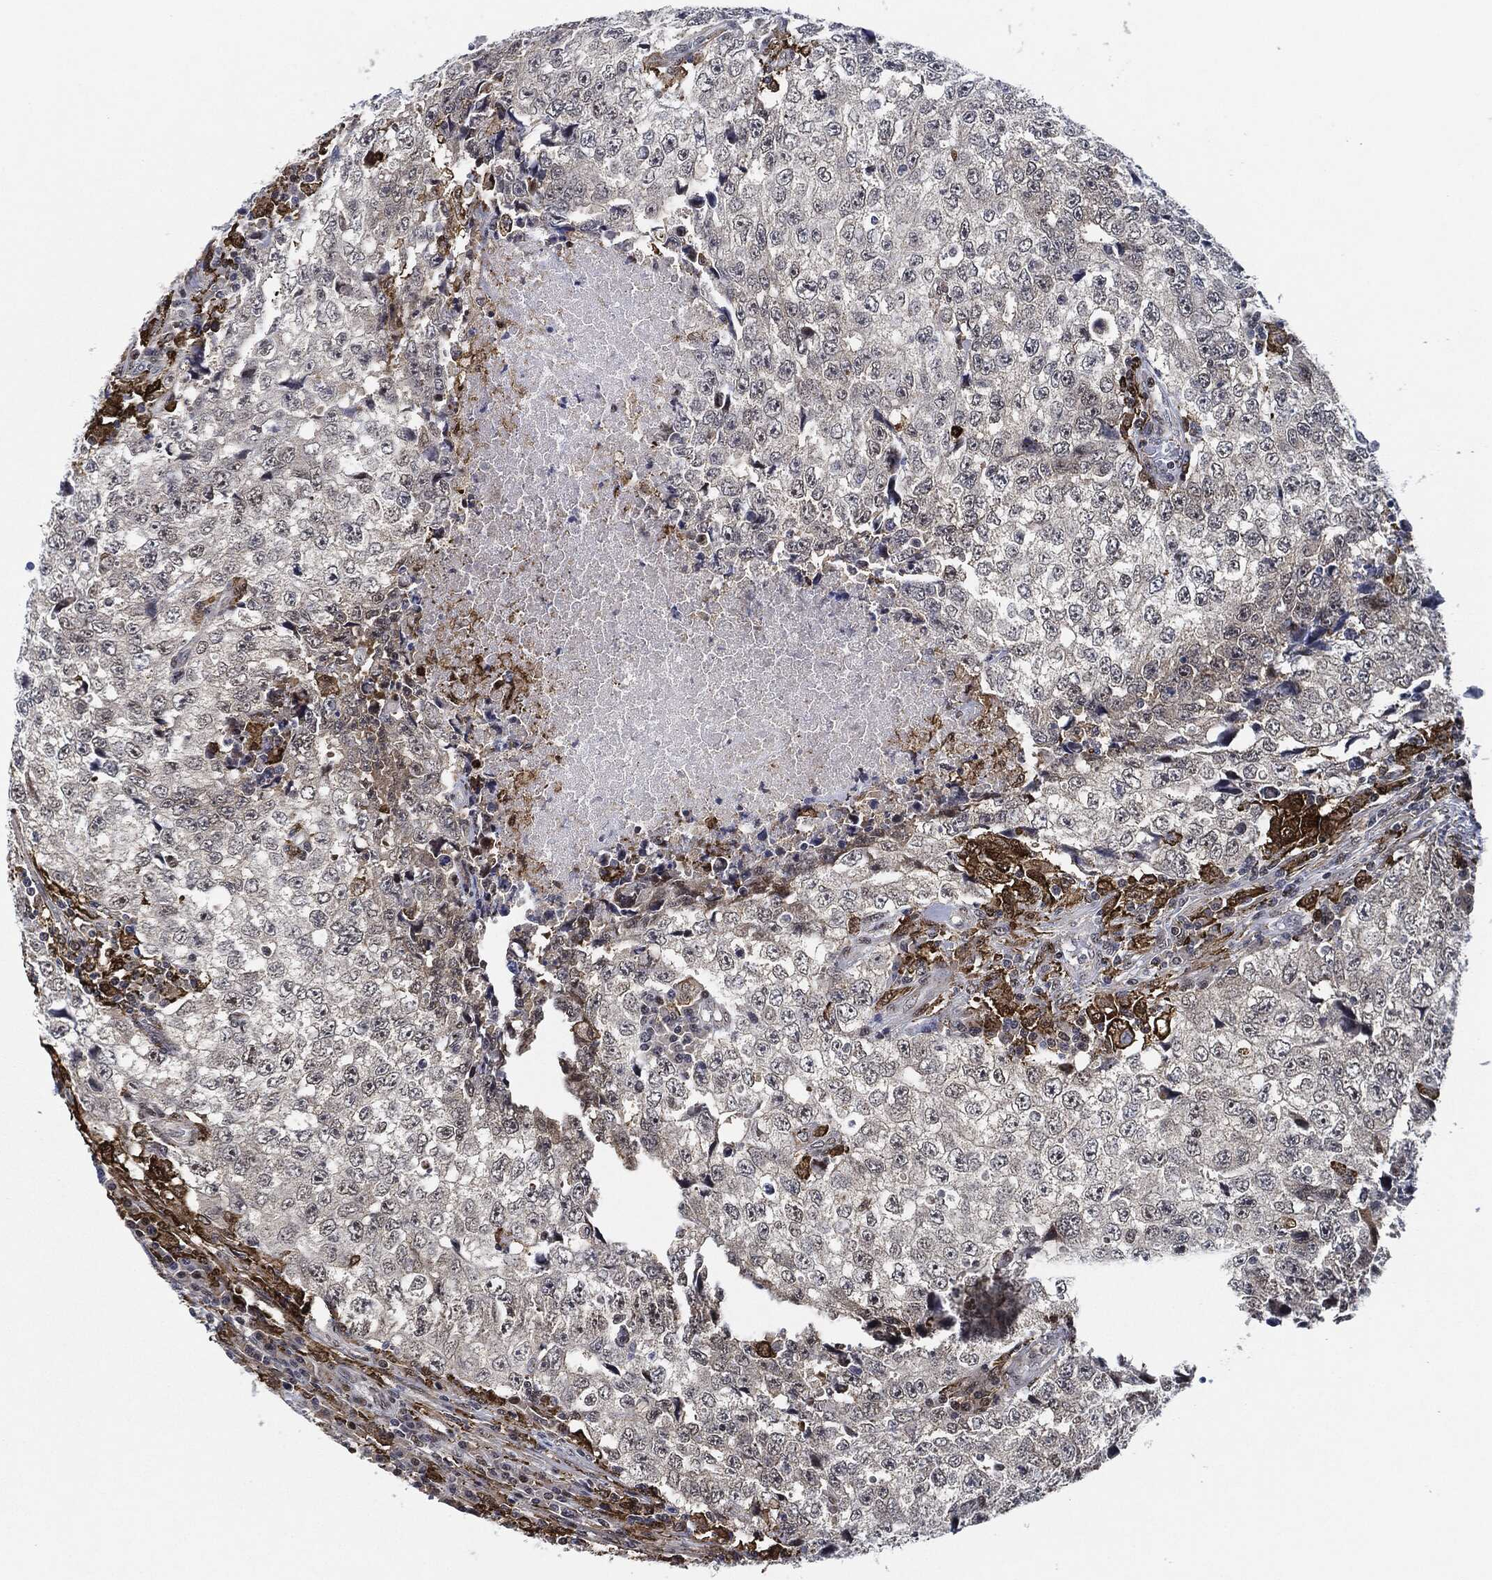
{"staining": {"intensity": "negative", "quantity": "none", "location": "none"}, "tissue": "testis cancer", "cell_type": "Tumor cells", "image_type": "cancer", "snomed": [{"axis": "morphology", "description": "Necrosis, NOS"}, {"axis": "morphology", "description": "Carcinoma, Embryonal, NOS"}, {"axis": "topography", "description": "Testis"}], "caption": "Immunohistochemistry histopathology image of testis cancer (embryonal carcinoma) stained for a protein (brown), which reveals no staining in tumor cells.", "gene": "NANOS3", "patient": {"sex": "male", "age": 19}}